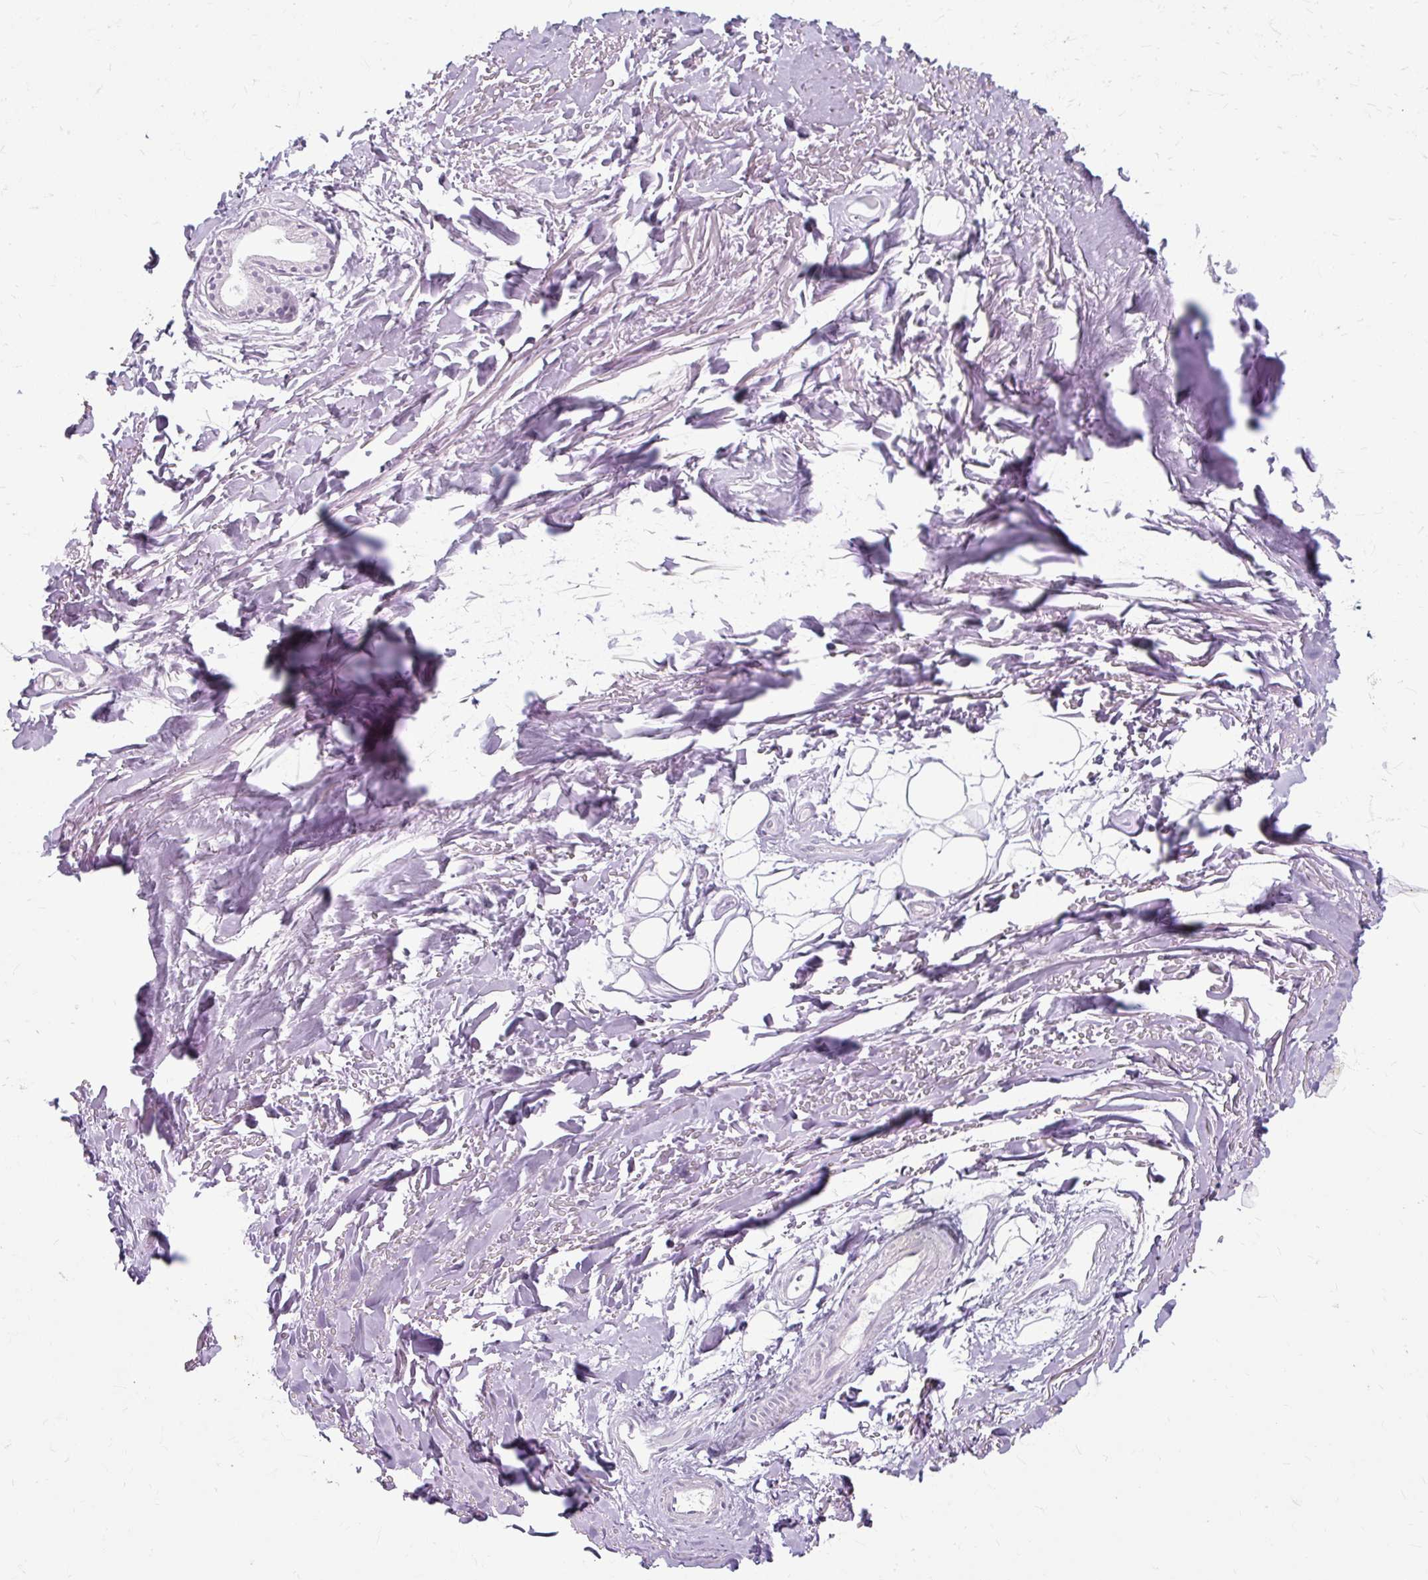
{"staining": {"intensity": "negative", "quantity": "none", "location": "none"}, "tissue": "adipose tissue", "cell_type": "Adipocytes", "image_type": "normal", "snomed": [{"axis": "morphology", "description": "Normal tissue, NOS"}, {"axis": "topography", "description": "Cartilage tissue"}], "caption": "An IHC image of normal adipose tissue is shown. There is no staining in adipocytes of adipose tissue.", "gene": "KLHL24", "patient": {"sex": "male", "age": 57}}